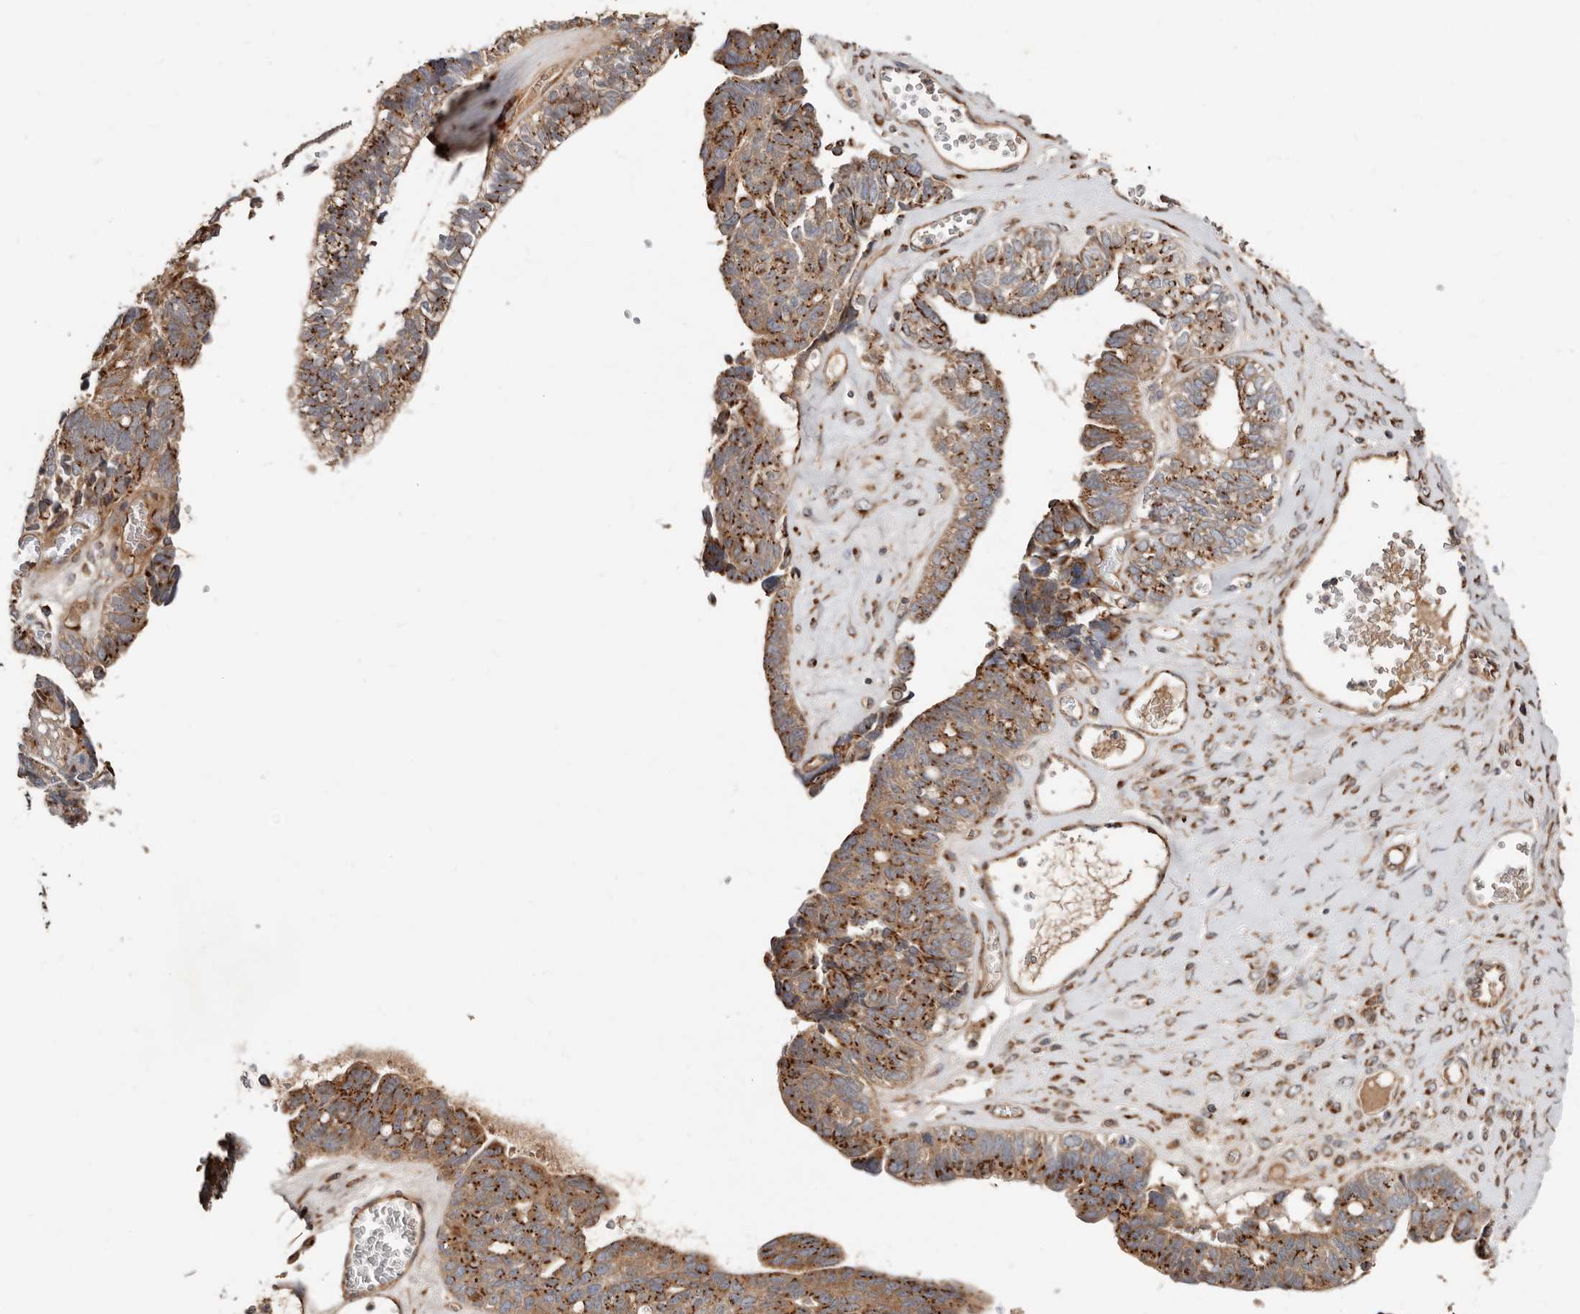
{"staining": {"intensity": "strong", "quantity": ">75%", "location": "cytoplasmic/membranous"}, "tissue": "ovarian cancer", "cell_type": "Tumor cells", "image_type": "cancer", "snomed": [{"axis": "morphology", "description": "Cystadenocarcinoma, serous, NOS"}, {"axis": "topography", "description": "Ovary"}], "caption": "This histopathology image reveals serous cystadenocarcinoma (ovarian) stained with immunohistochemistry to label a protein in brown. The cytoplasmic/membranous of tumor cells show strong positivity for the protein. Nuclei are counter-stained blue.", "gene": "COG1", "patient": {"sex": "female", "age": 79}}